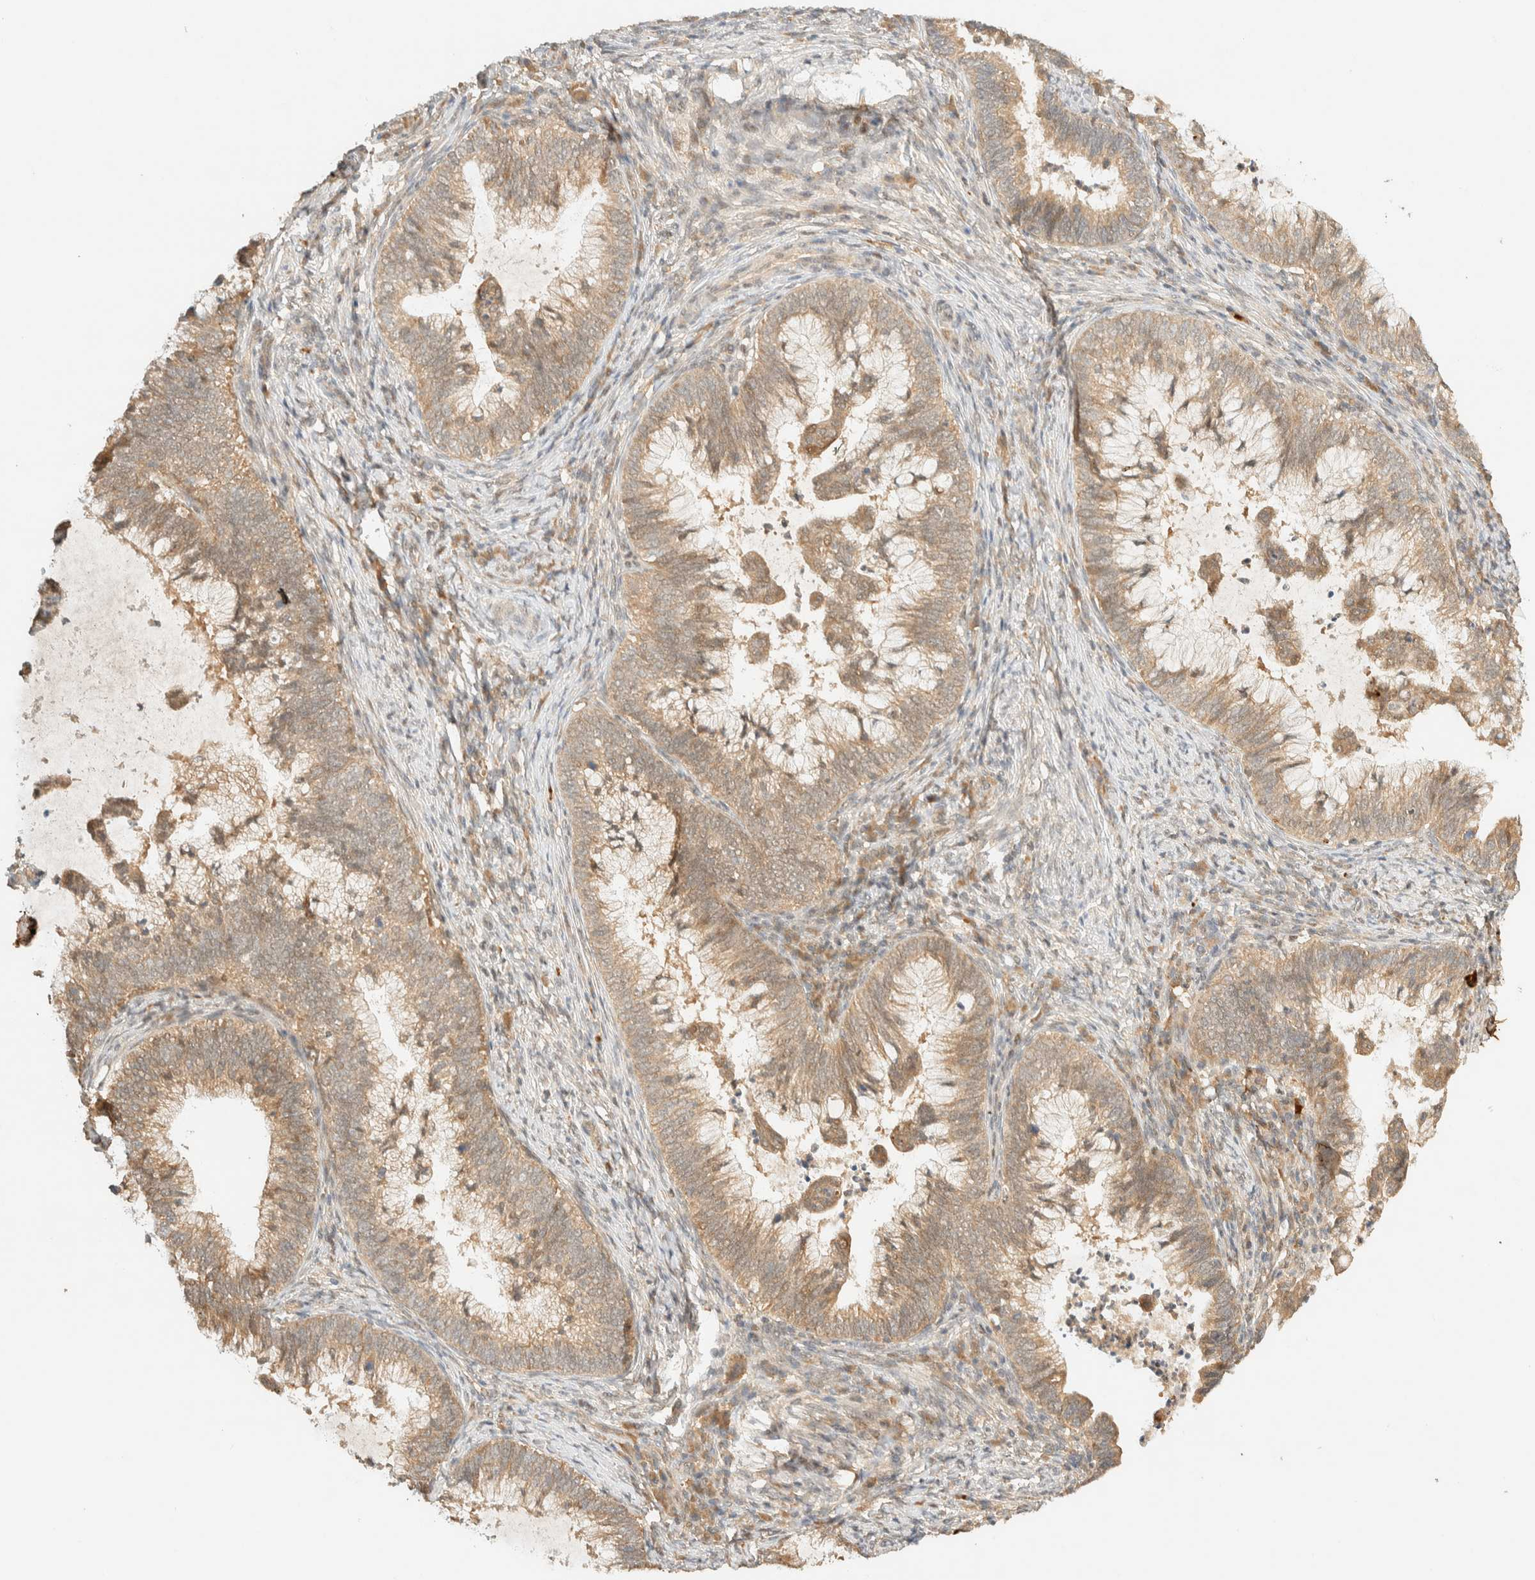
{"staining": {"intensity": "weak", "quantity": ">75%", "location": "cytoplasmic/membranous"}, "tissue": "cervical cancer", "cell_type": "Tumor cells", "image_type": "cancer", "snomed": [{"axis": "morphology", "description": "Adenocarcinoma, NOS"}, {"axis": "topography", "description": "Cervix"}], "caption": "Immunohistochemical staining of human cervical cancer shows weak cytoplasmic/membranous protein expression in approximately >75% of tumor cells. Immunohistochemistry stains the protein in brown and the nuclei are stained blue.", "gene": "ZBTB34", "patient": {"sex": "female", "age": 36}}